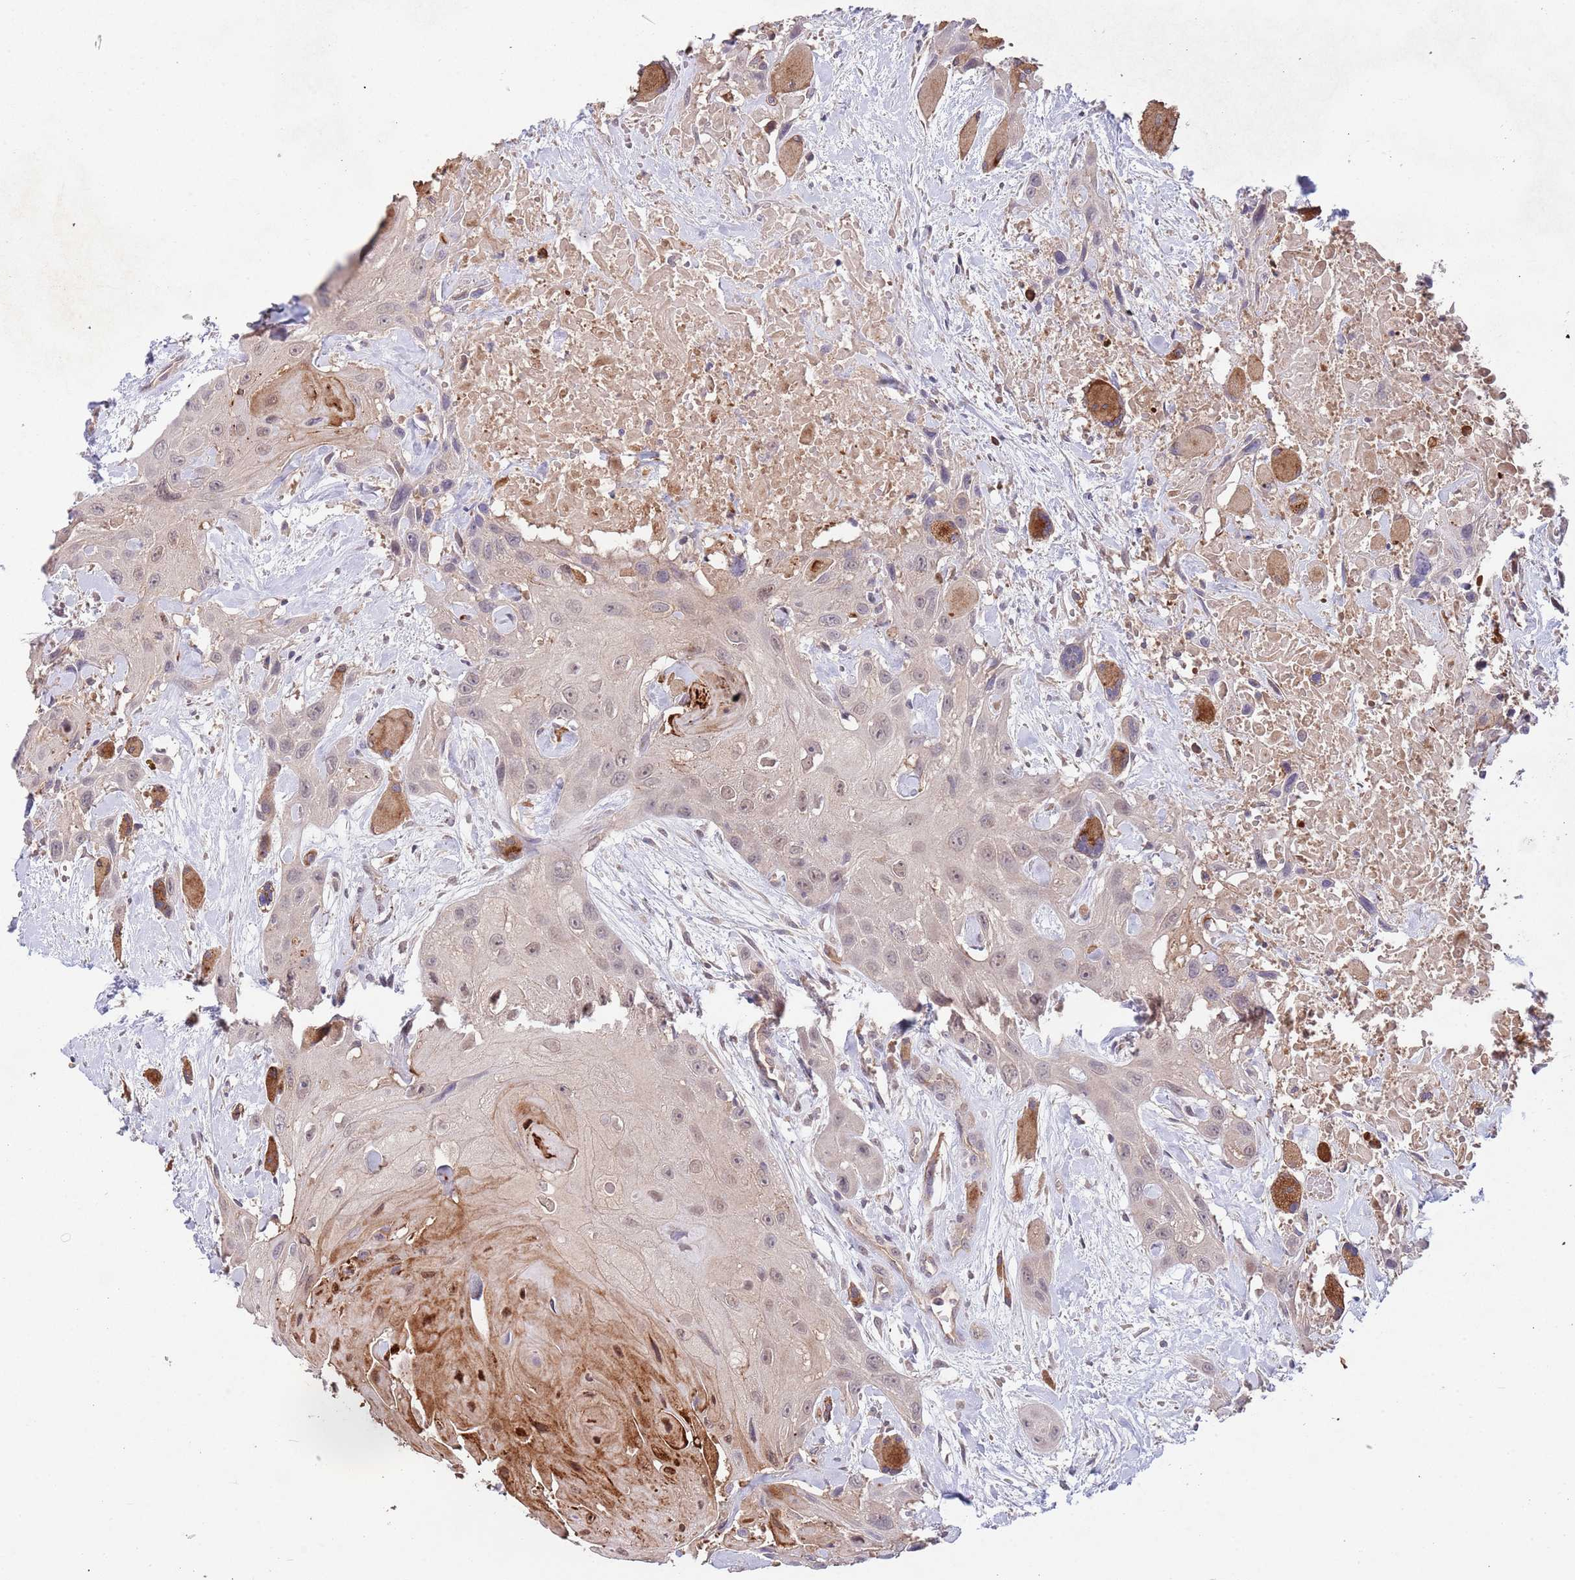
{"staining": {"intensity": "moderate", "quantity": "<25%", "location": "cytoplasmic/membranous,nuclear"}, "tissue": "head and neck cancer", "cell_type": "Tumor cells", "image_type": "cancer", "snomed": [{"axis": "morphology", "description": "Squamous cell carcinoma, NOS"}, {"axis": "topography", "description": "Head-Neck"}], "caption": "This histopathology image exhibits head and neck cancer stained with IHC to label a protein in brown. The cytoplasmic/membranous and nuclear of tumor cells show moderate positivity for the protein. Nuclei are counter-stained blue.", "gene": "MEI1", "patient": {"sex": "male", "age": 81}}